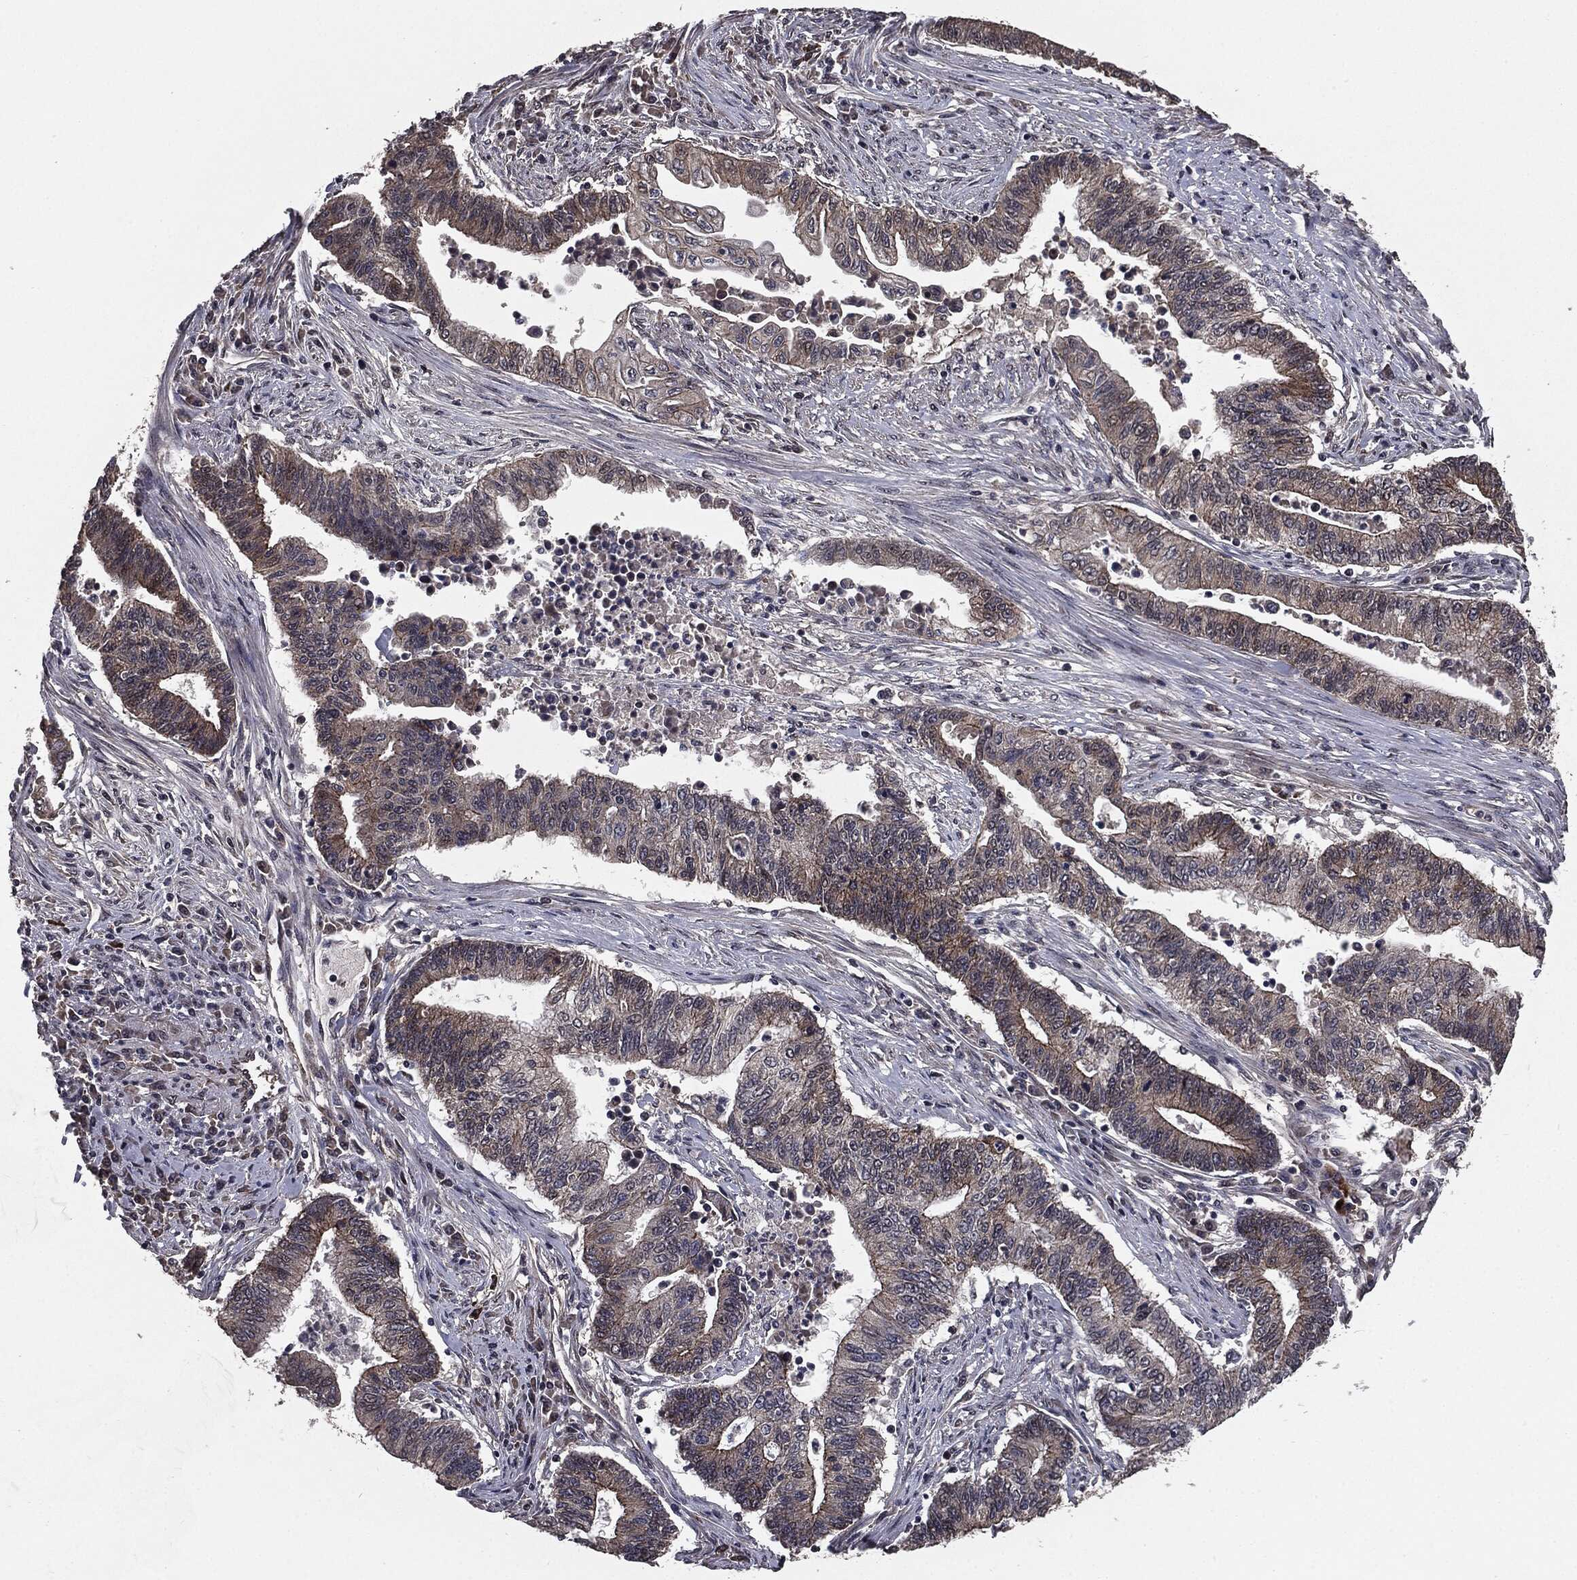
{"staining": {"intensity": "moderate", "quantity": "<25%", "location": "cytoplasmic/membranous"}, "tissue": "endometrial cancer", "cell_type": "Tumor cells", "image_type": "cancer", "snomed": [{"axis": "morphology", "description": "Adenocarcinoma, NOS"}, {"axis": "topography", "description": "Uterus"}, {"axis": "topography", "description": "Endometrium"}], "caption": "Immunohistochemistry micrograph of neoplastic tissue: human endometrial adenocarcinoma stained using immunohistochemistry (IHC) shows low levels of moderate protein expression localized specifically in the cytoplasmic/membranous of tumor cells, appearing as a cytoplasmic/membranous brown color.", "gene": "PTPA", "patient": {"sex": "female", "age": 54}}